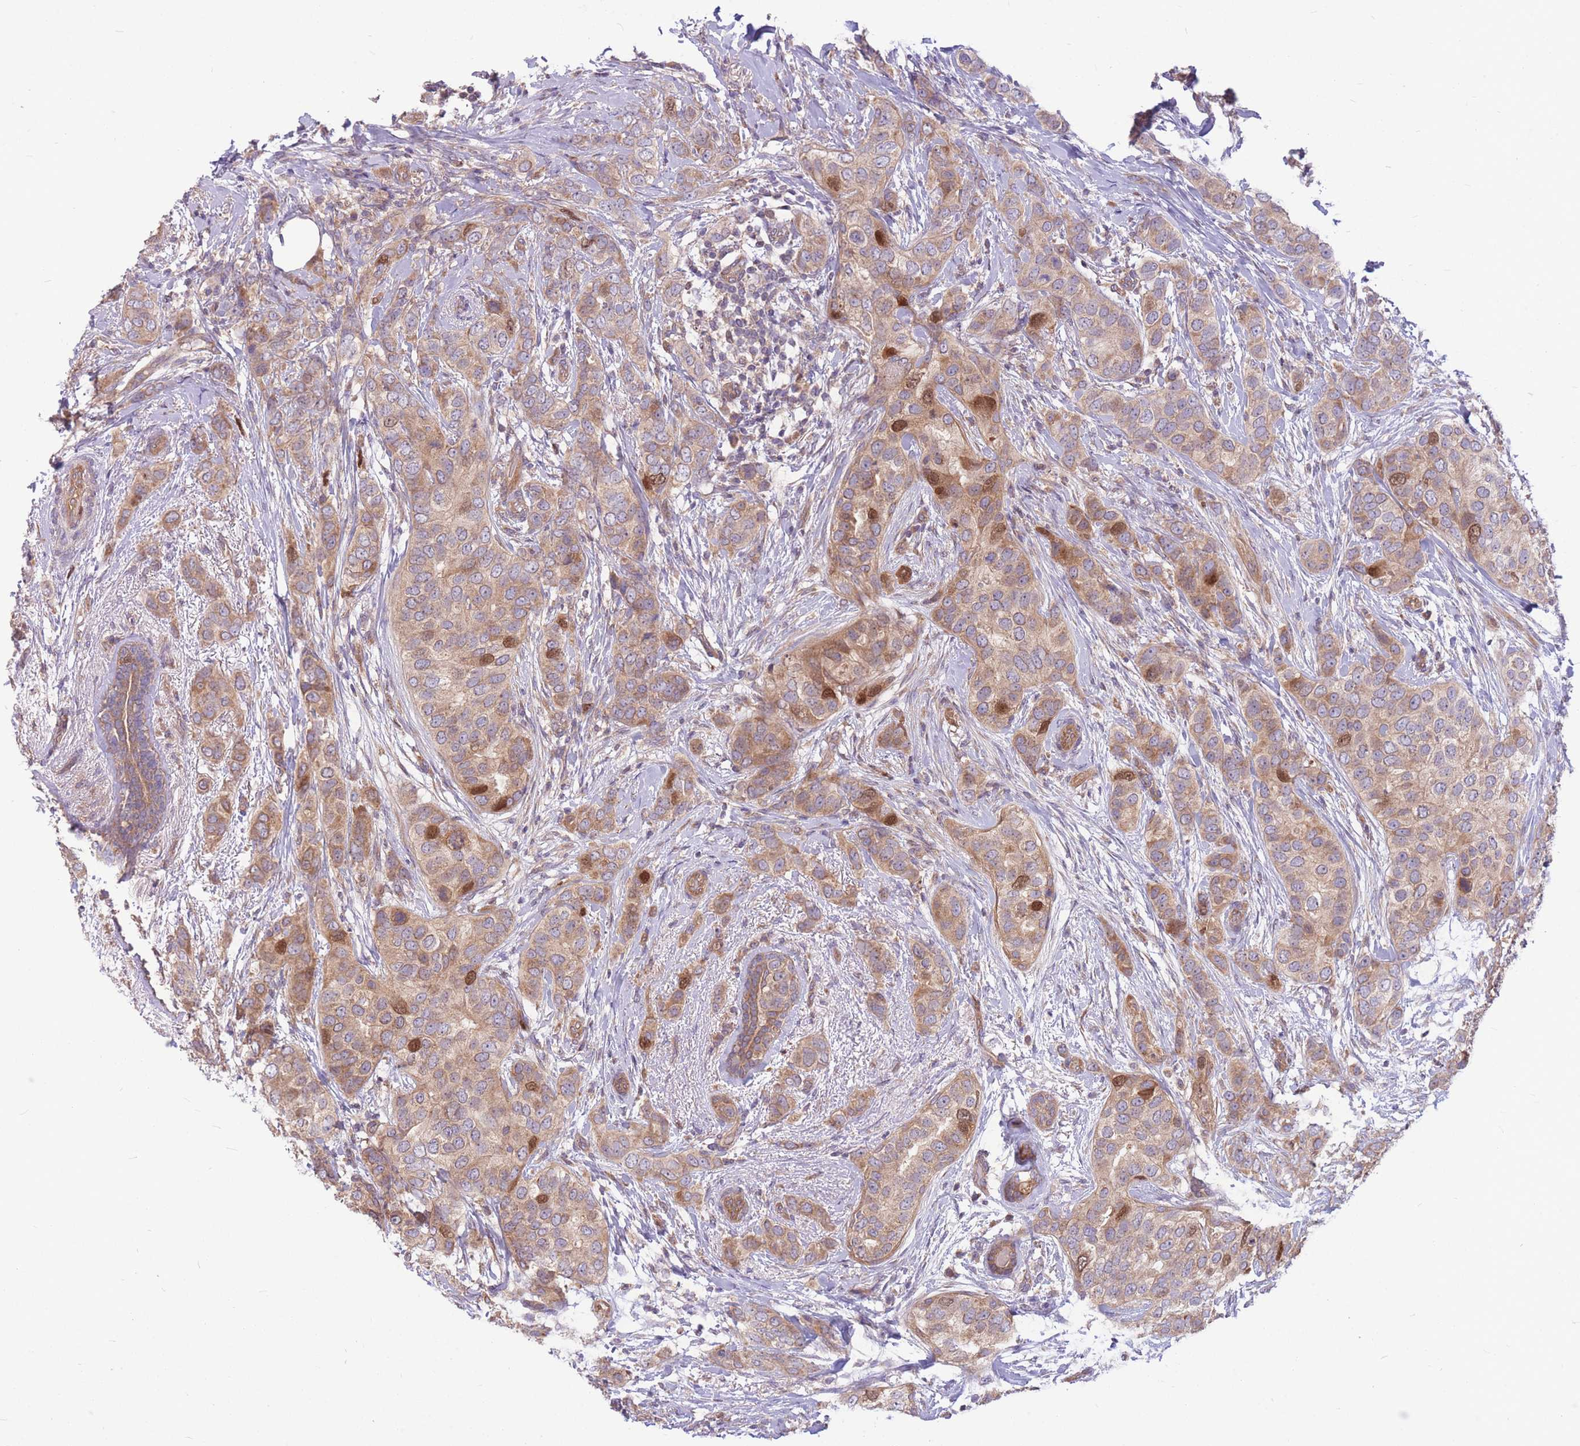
{"staining": {"intensity": "moderate", "quantity": ">75%", "location": "cytoplasmic/membranous,nuclear"}, "tissue": "breast cancer", "cell_type": "Tumor cells", "image_type": "cancer", "snomed": [{"axis": "morphology", "description": "Lobular carcinoma"}, {"axis": "topography", "description": "Breast"}], "caption": "Immunohistochemical staining of breast cancer displays moderate cytoplasmic/membranous and nuclear protein expression in approximately >75% of tumor cells. The staining was performed using DAB (3,3'-diaminobenzidine), with brown indicating positive protein expression. Nuclei are stained blue with hematoxylin.", "gene": "GMNN", "patient": {"sex": "female", "age": 51}}